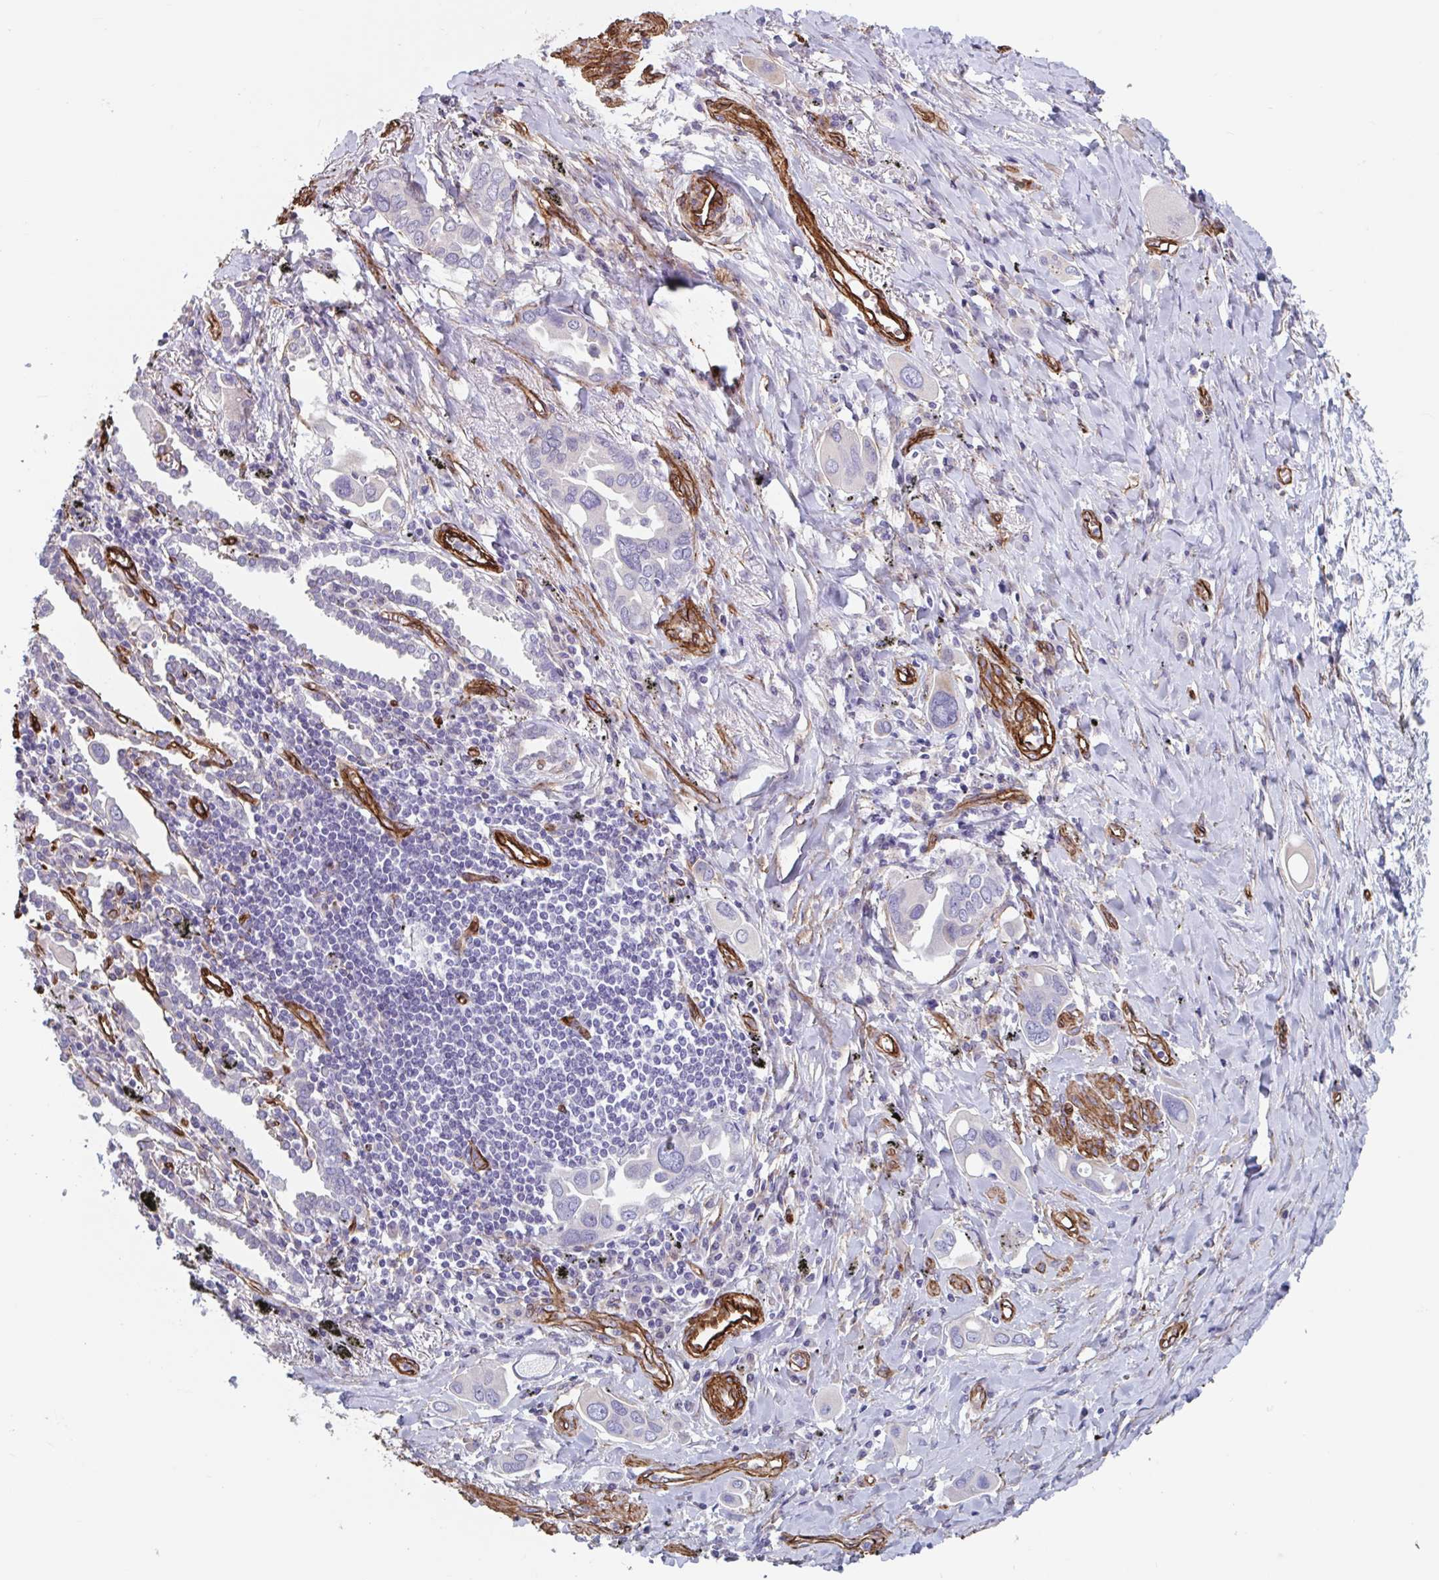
{"staining": {"intensity": "negative", "quantity": "none", "location": "none"}, "tissue": "lung cancer", "cell_type": "Tumor cells", "image_type": "cancer", "snomed": [{"axis": "morphology", "description": "Adenocarcinoma, NOS"}, {"axis": "topography", "description": "Lung"}], "caption": "The micrograph displays no staining of tumor cells in lung adenocarcinoma. (DAB immunohistochemistry with hematoxylin counter stain).", "gene": "CITED4", "patient": {"sex": "male", "age": 76}}